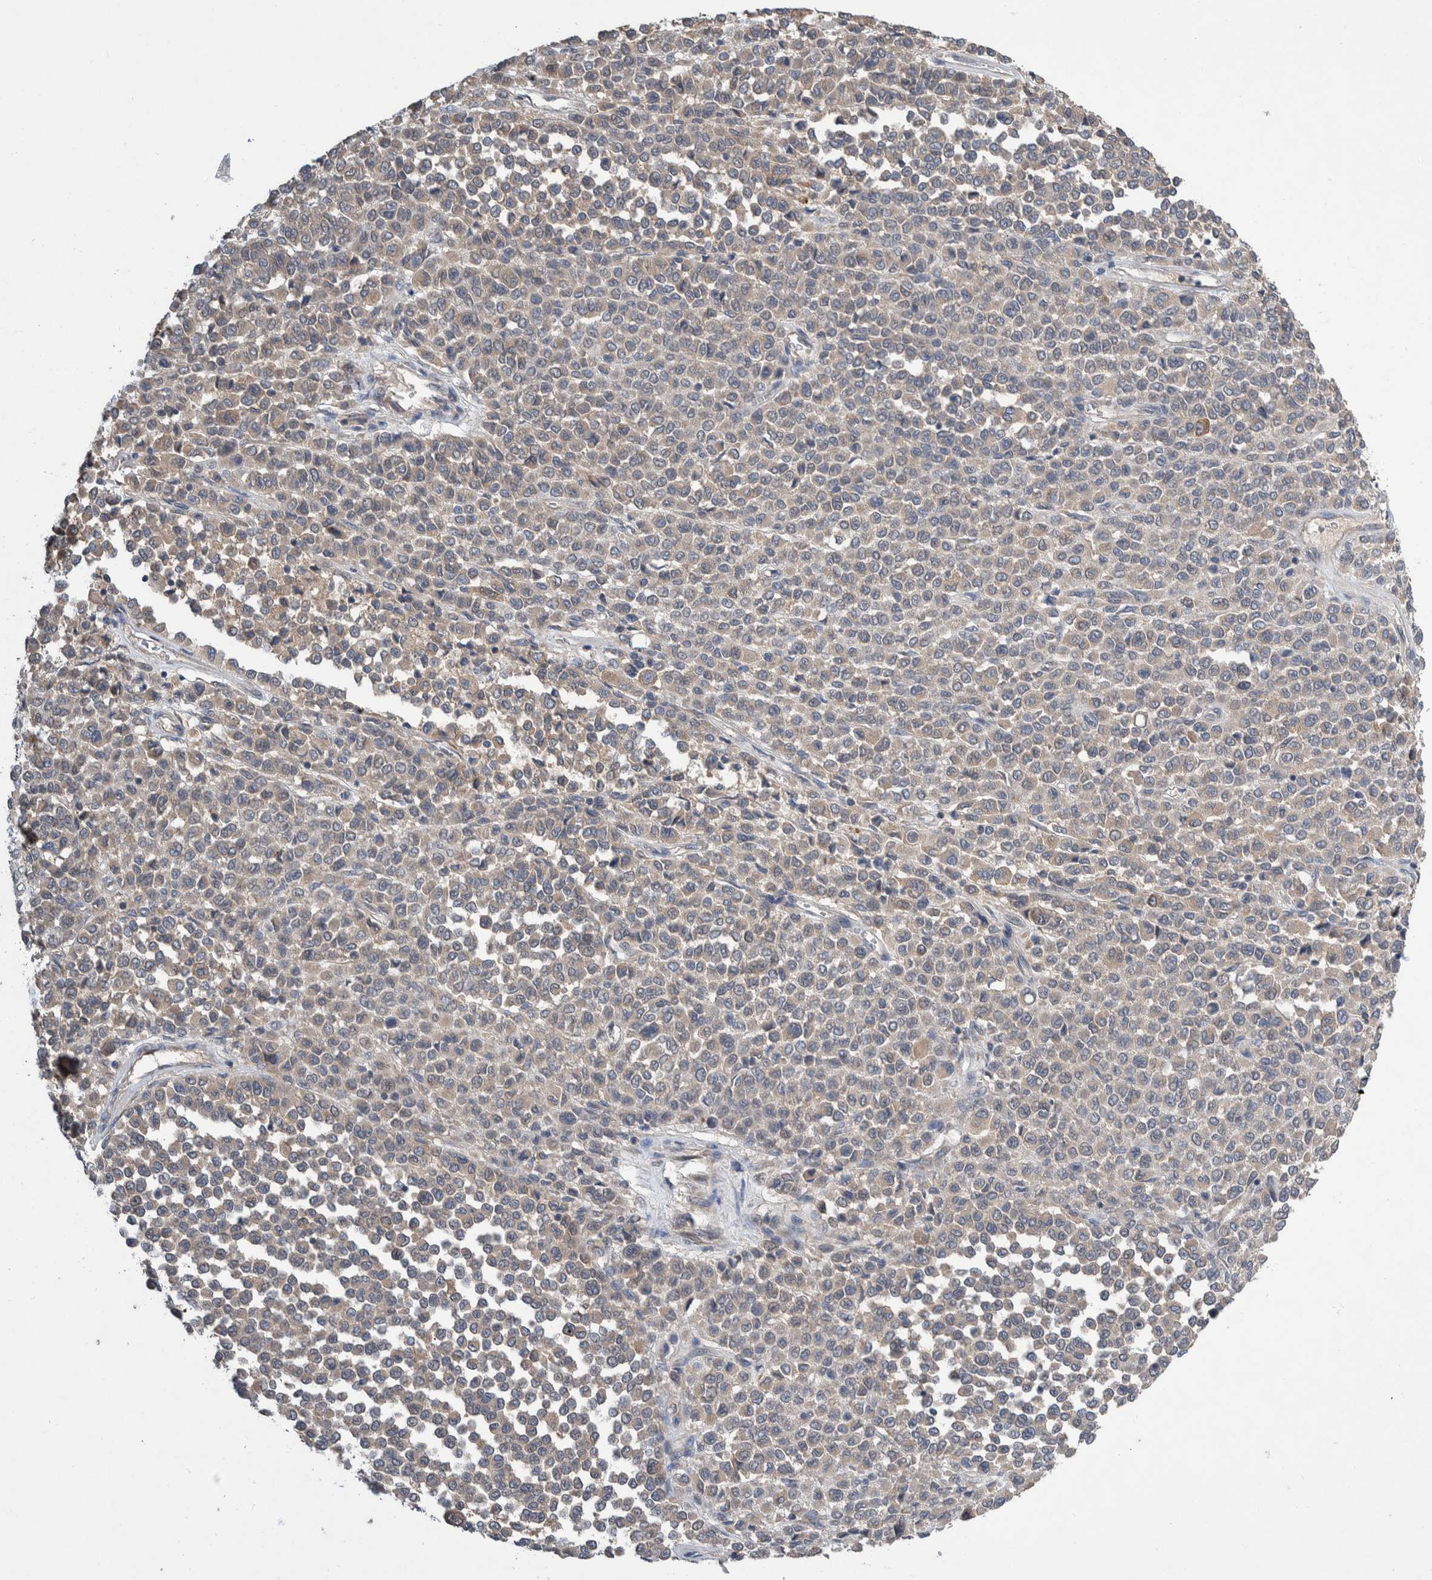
{"staining": {"intensity": "weak", "quantity": "25%-75%", "location": "cytoplasmic/membranous"}, "tissue": "melanoma", "cell_type": "Tumor cells", "image_type": "cancer", "snomed": [{"axis": "morphology", "description": "Malignant melanoma, Metastatic site"}, {"axis": "topography", "description": "Pancreas"}], "caption": "Immunohistochemical staining of human malignant melanoma (metastatic site) displays low levels of weak cytoplasmic/membranous protein expression in approximately 25%-75% of tumor cells.", "gene": "PLPBP", "patient": {"sex": "female", "age": 30}}